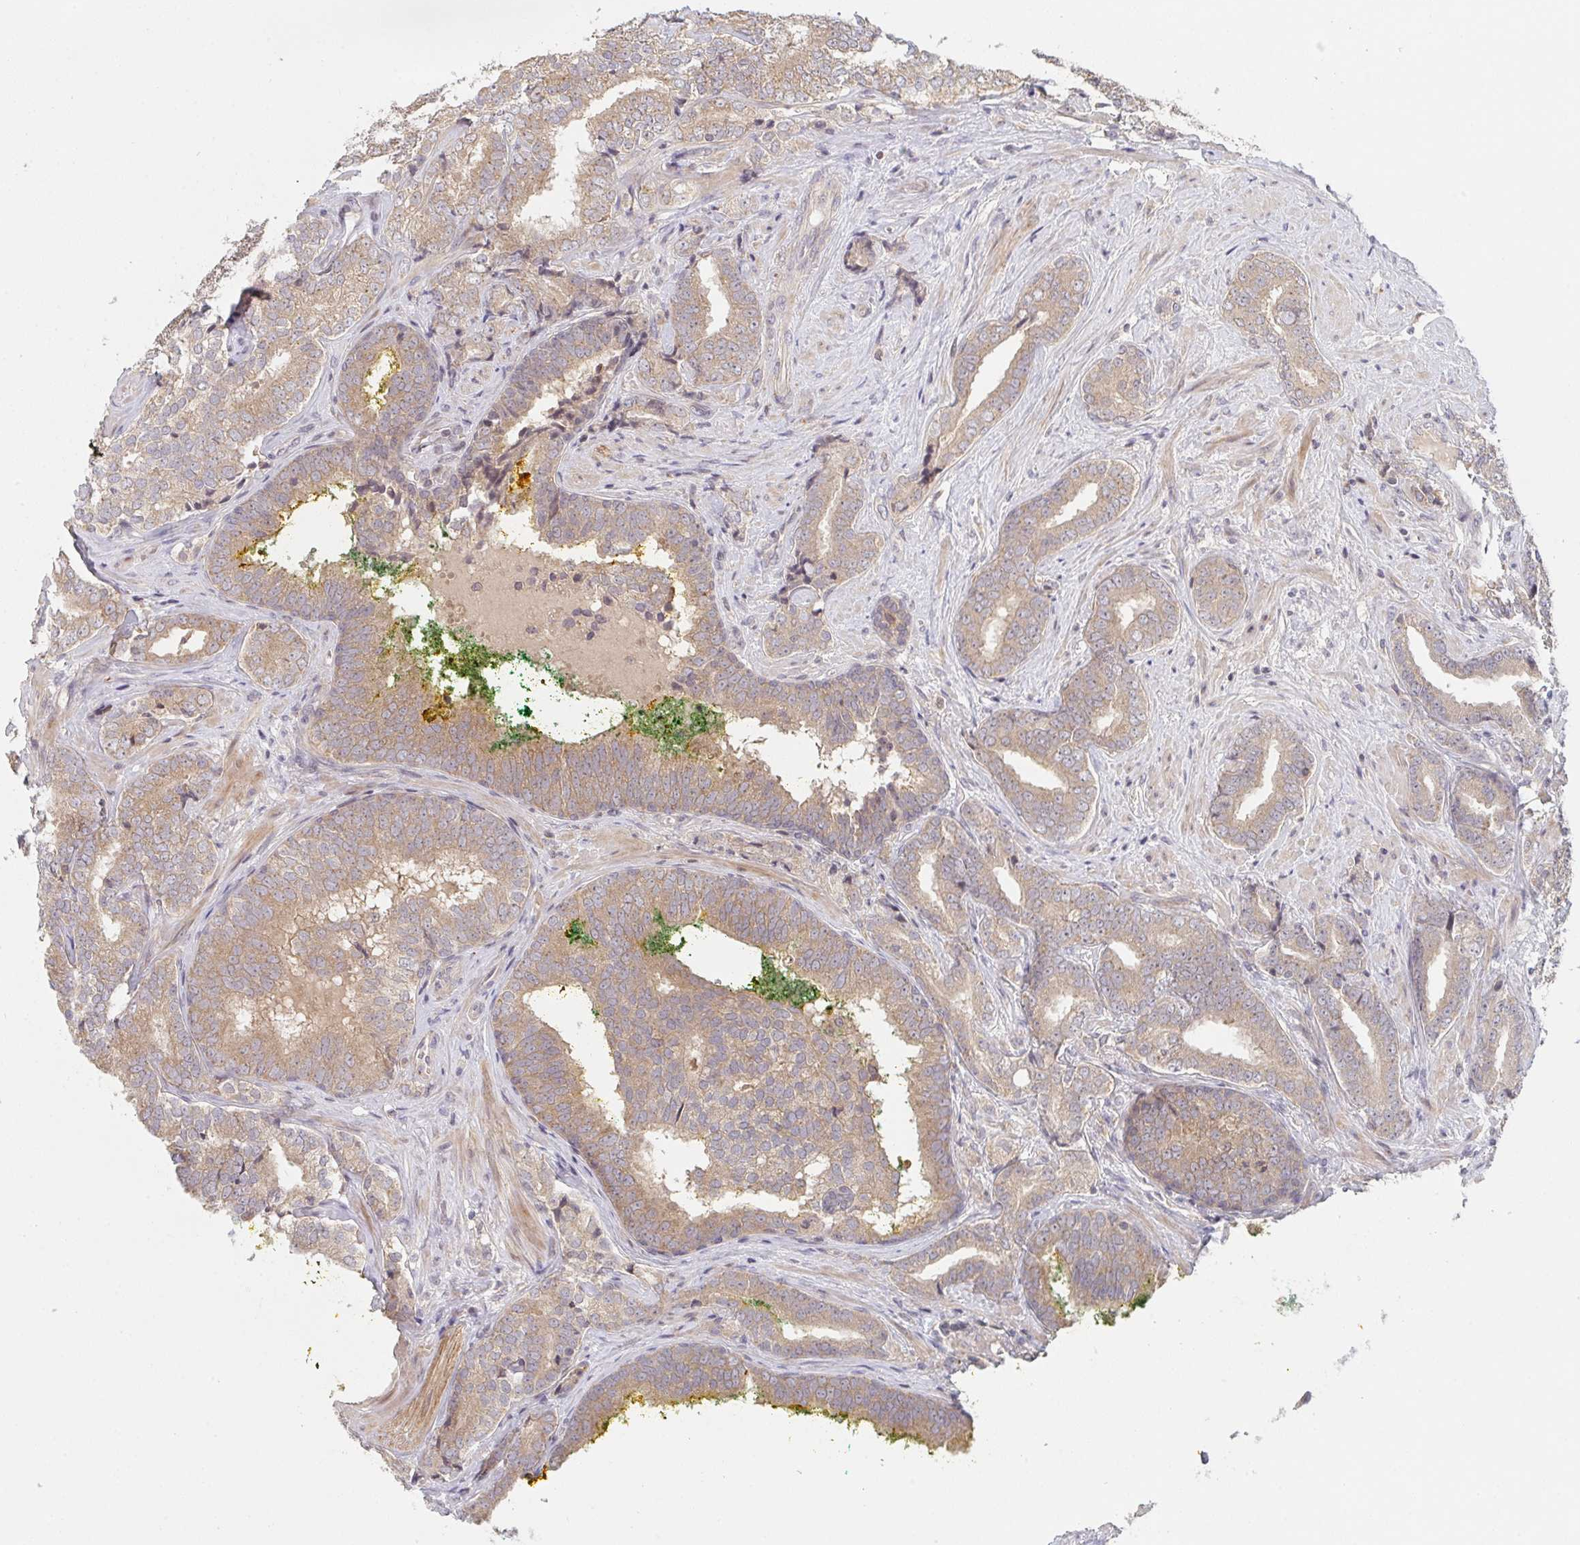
{"staining": {"intensity": "weak", "quantity": ">75%", "location": "cytoplasmic/membranous"}, "tissue": "prostate cancer", "cell_type": "Tumor cells", "image_type": "cancer", "snomed": [{"axis": "morphology", "description": "Adenocarcinoma, High grade"}, {"axis": "topography", "description": "Prostate"}], "caption": "Immunohistochemistry (DAB) staining of prostate cancer (adenocarcinoma (high-grade)) displays weak cytoplasmic/membranous protein staining in approximately >75% of tumor cells. (DAB (3,3'-diaminobenzidine) = brown stain, brightfield microscopy at high magnification).", "gene": "DCST1", "patient": {"sex": "male", "age": 72}}